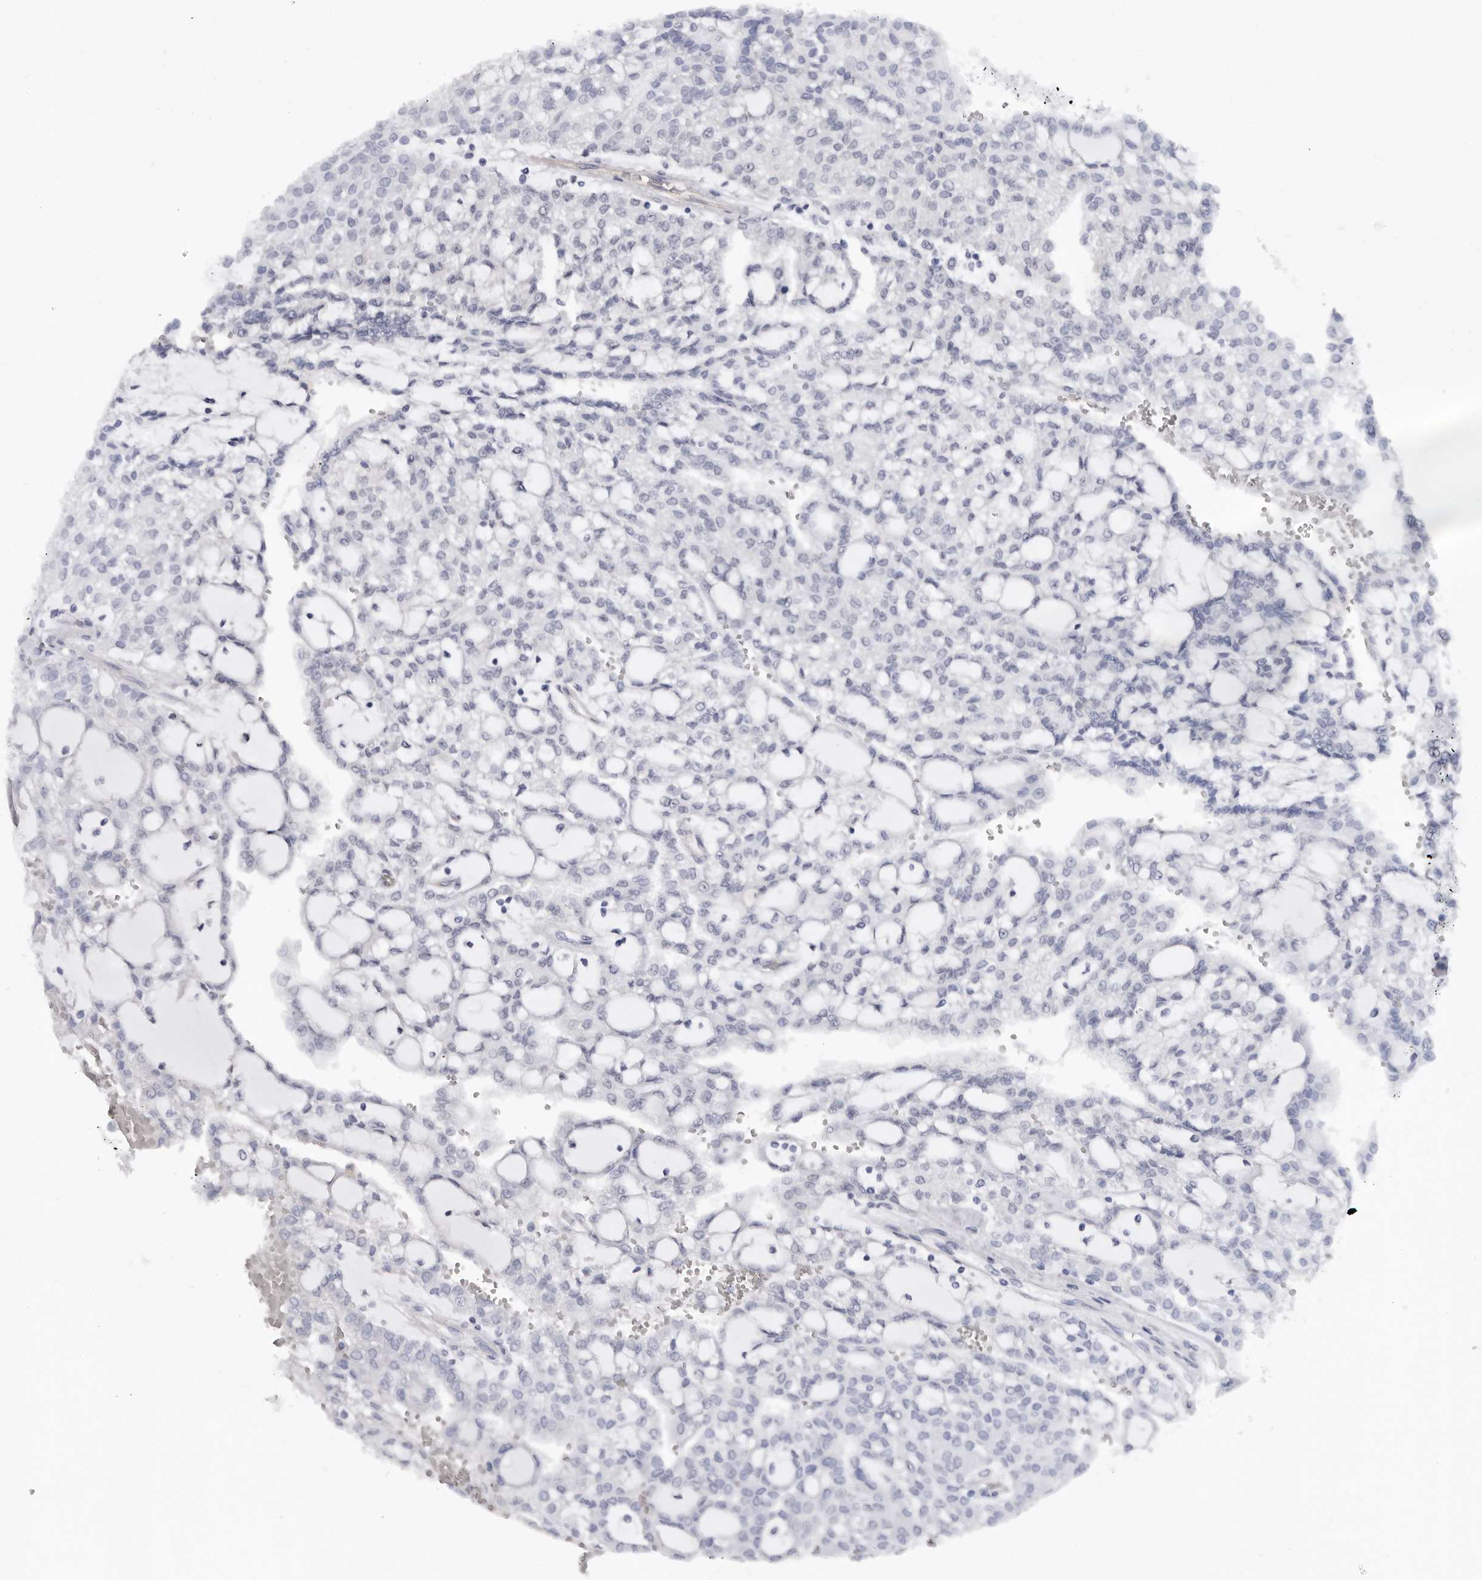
{"staining": {"intensity": "negative", "quantity": "none", "location": "none"}, "tissue": "renal cancer", "cell_type": "Tumor cells", "image_type": "cancer", "snomed": [{"axis": "morphology", "description": "Adenocarcinoma, NOS"}, {"axis": "topography", "description": "Kidney"}], "caption": "Image shows no significant protein positivity in tumor cells of renal cancer.", "gene": "KHDRBS2", "patient": {"sex": "male", "age": 63}}